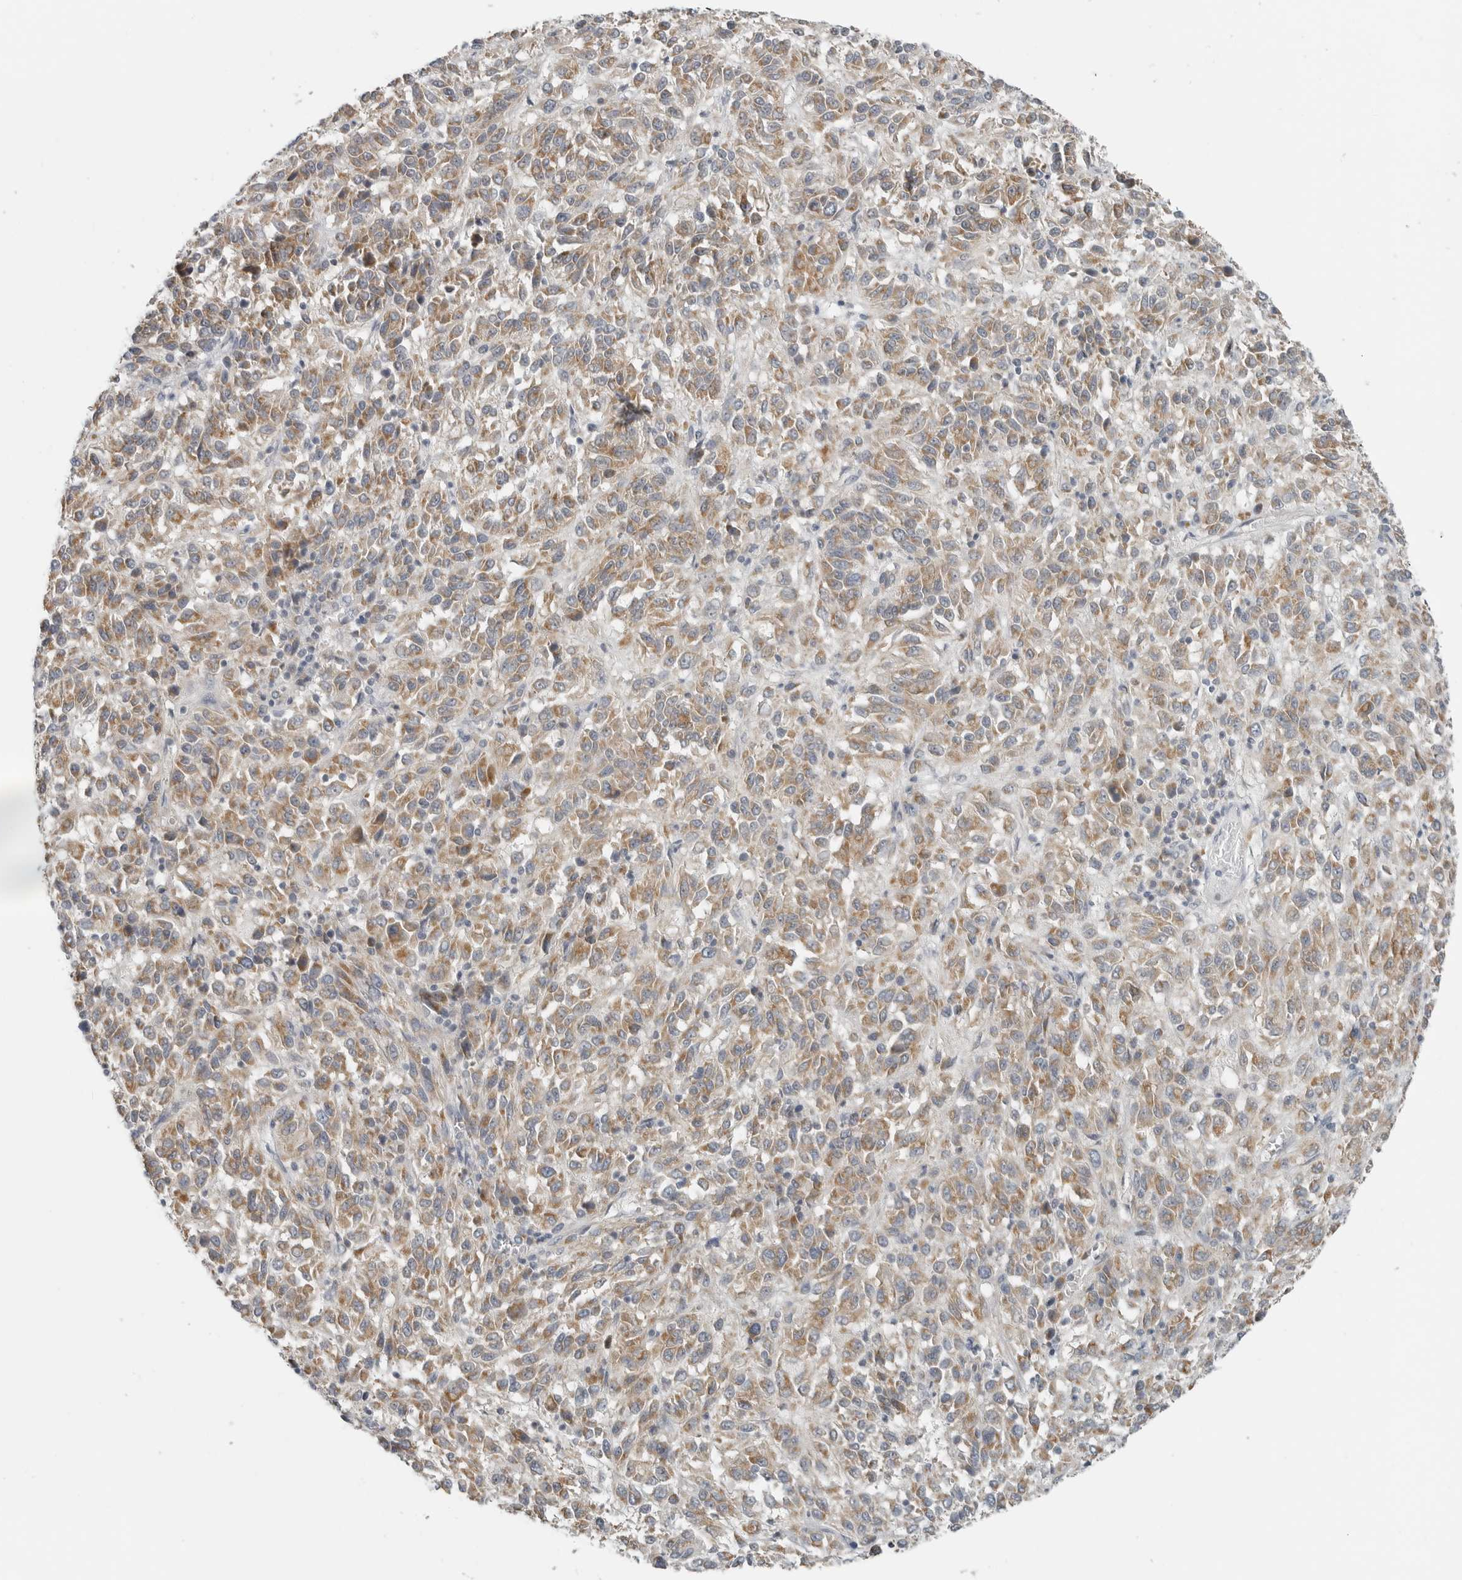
{"staining": {"intensity": "moderate", "quantity": ">75%", "location": "cytoplasmic/membranous"}, "tissue": "melanoma", "cell_type": "Tumor cells", "image_type": "cancer", "snomed": [{"axis": "morphology", "description": "Malignant melanoma, Metastatic site"}, {"axis": "topography", "description": "Lung"}], "caption": "Melanoma stained with DAB immunohistochemistry (IHC) shows medium levels of moderate cytoplasmic/membranous staining in about >75% of tumor cells.", "gene": "IL12RB2", "patient": {"sex": "male", "age": 64}}